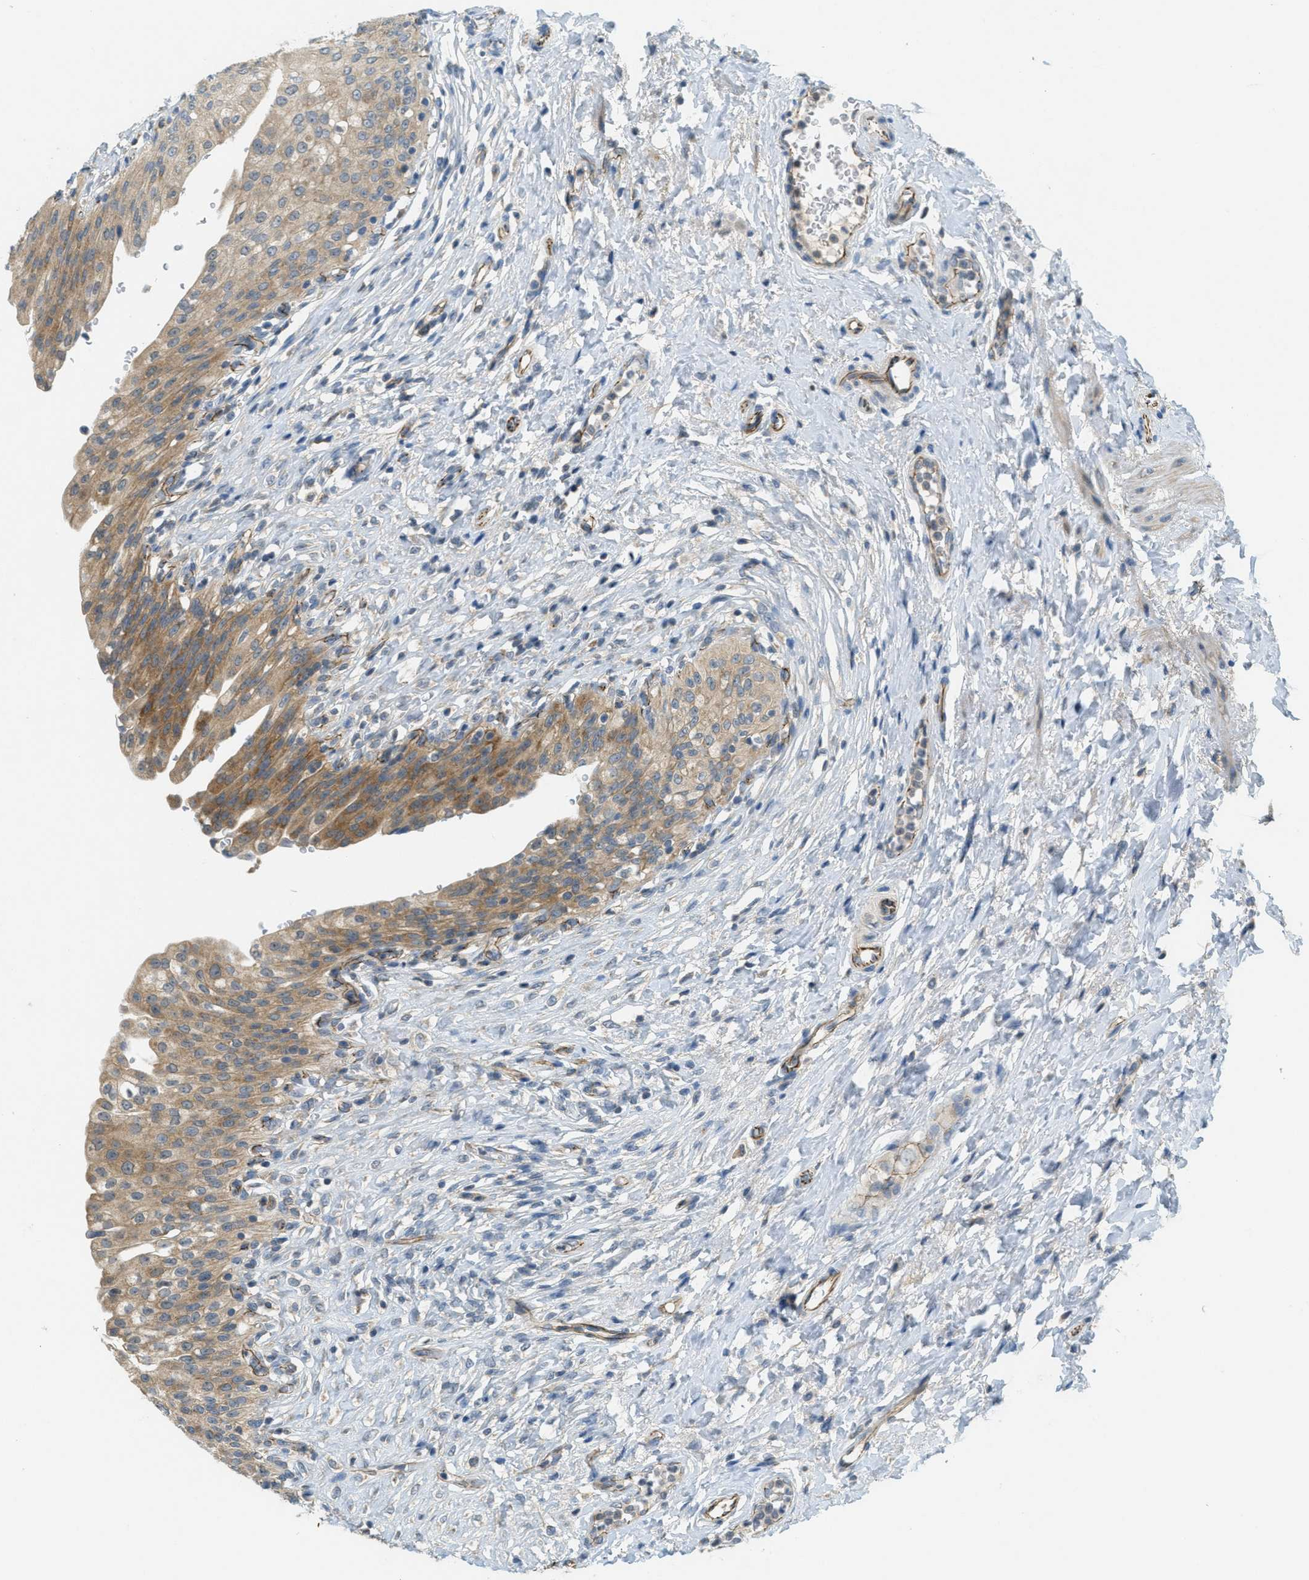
{"staining": {"intensity": "moderate", "quantity": ">75%", "location": "cytoplasmic/membranous"}, "tissue": "urinary bladder", "cell_type": "Urothelial cells", "image_type": "normal", "snomed": [{"axis": "morphology", "description": "Urothelial carcinoma, High grade"}, {"axis": "topography", "description": "Urinary bladder"}], "caption": "An immunohistochemistry image of unremarkable tissue is shown. Protein staining in brown labels moderate cytoplasmic/membranous positivity in urinary bladder within urothelial cells. The protein is shown in brown color, while the nuclei are stained blue.", "gene": "JCAD", "patient": {"sex": "male", "age": 46}}